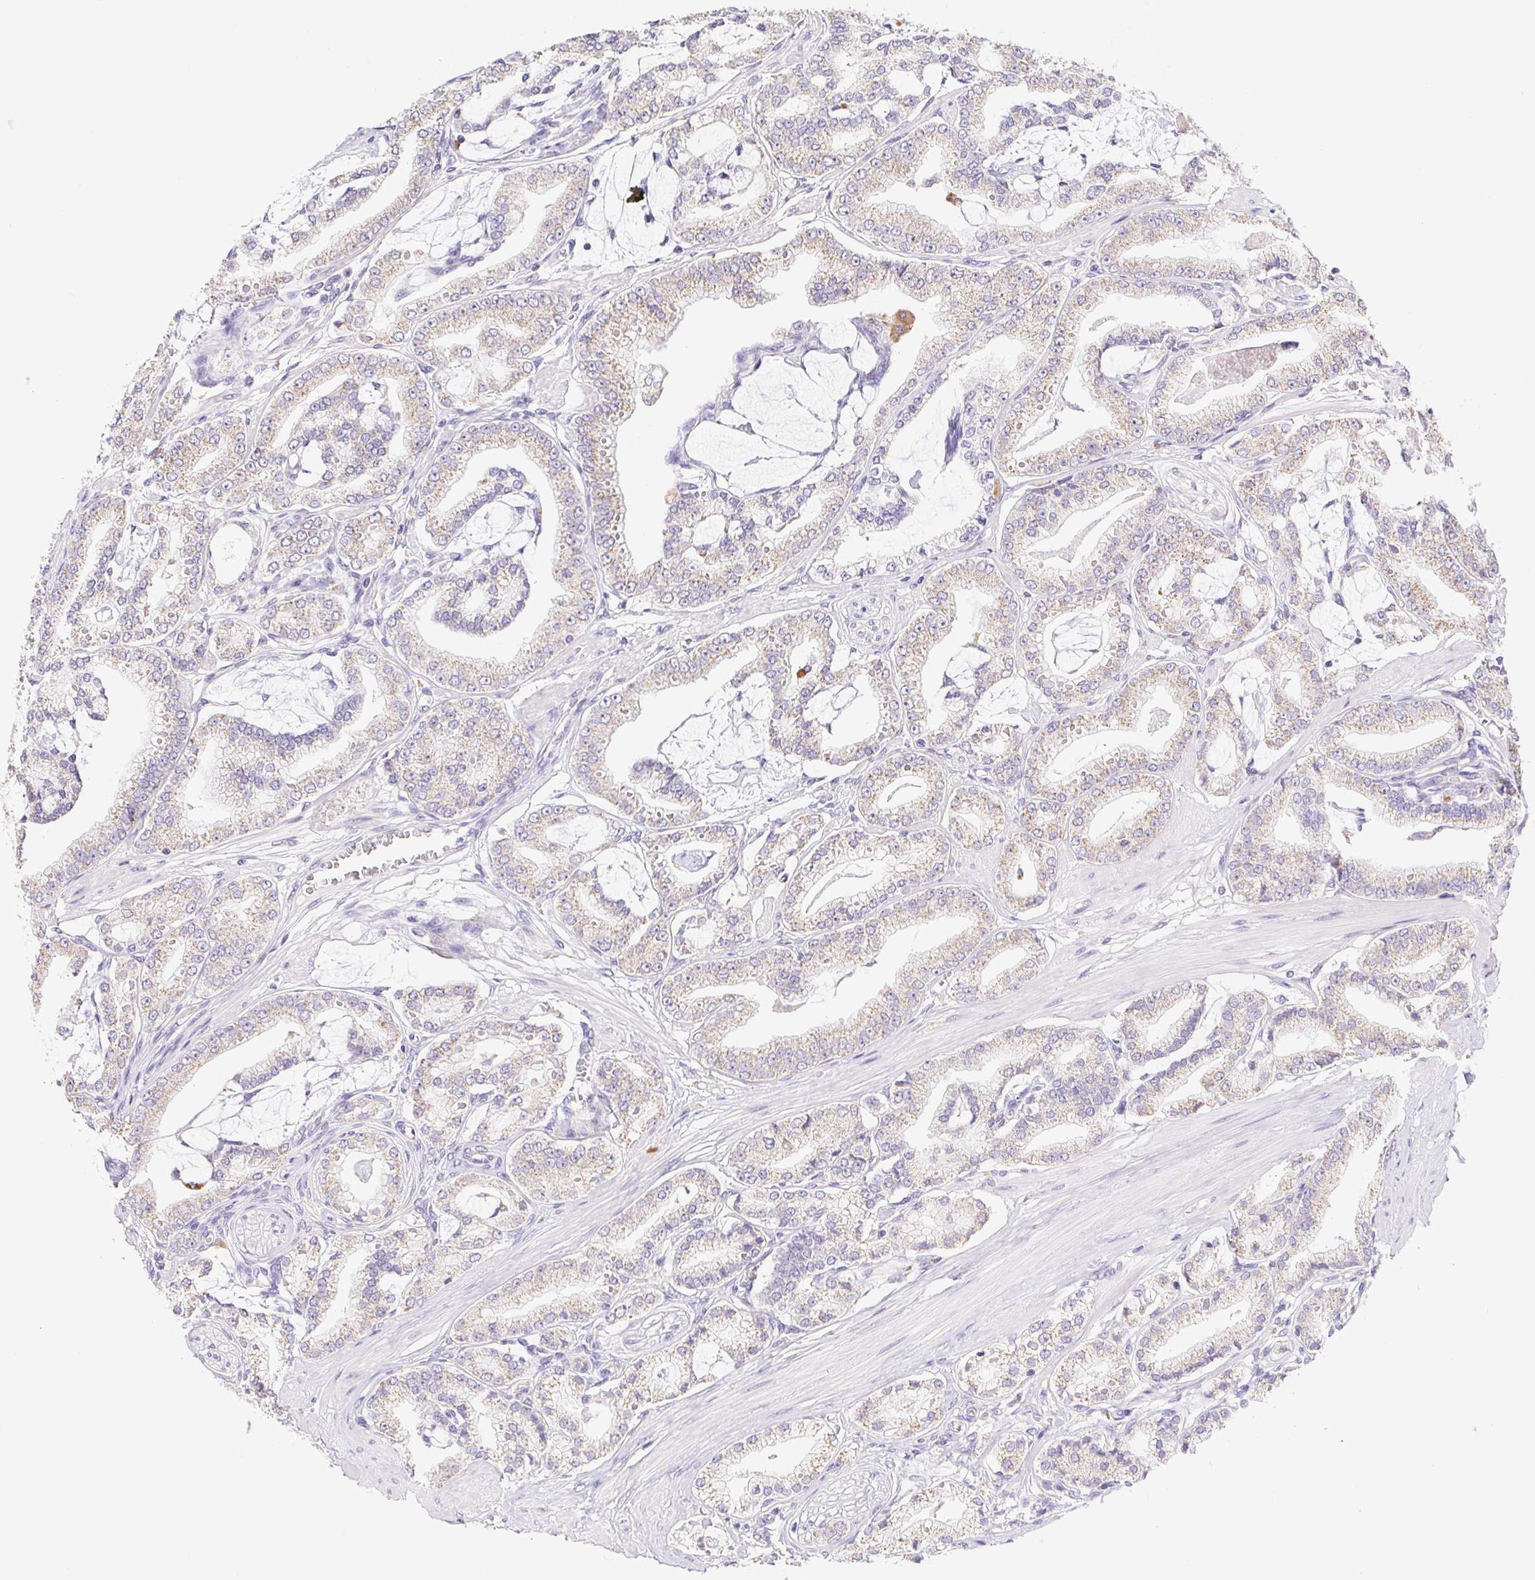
{"staining": {"intensity": "weak", "quantity": ">75%", "location": "cytoplasmic/membranous"}, "tissue": "prostate cancer", "cell_type": "Tumor cells", "image_type": "cancer", "snomed": [{"axis": "morphology", "description": "Adenocarcinoma, High grade"}, {"axis": "topography", "description": "Prostate"}], "caption": "This photomicrograph exhibits immunohistochemistry staining of prostate cancer, with low weak cytoplasmic/membranous expression in about >75% of tumor cells.", "gene": "FKBP6", "patient": {"sex": "male", "age": 71}}